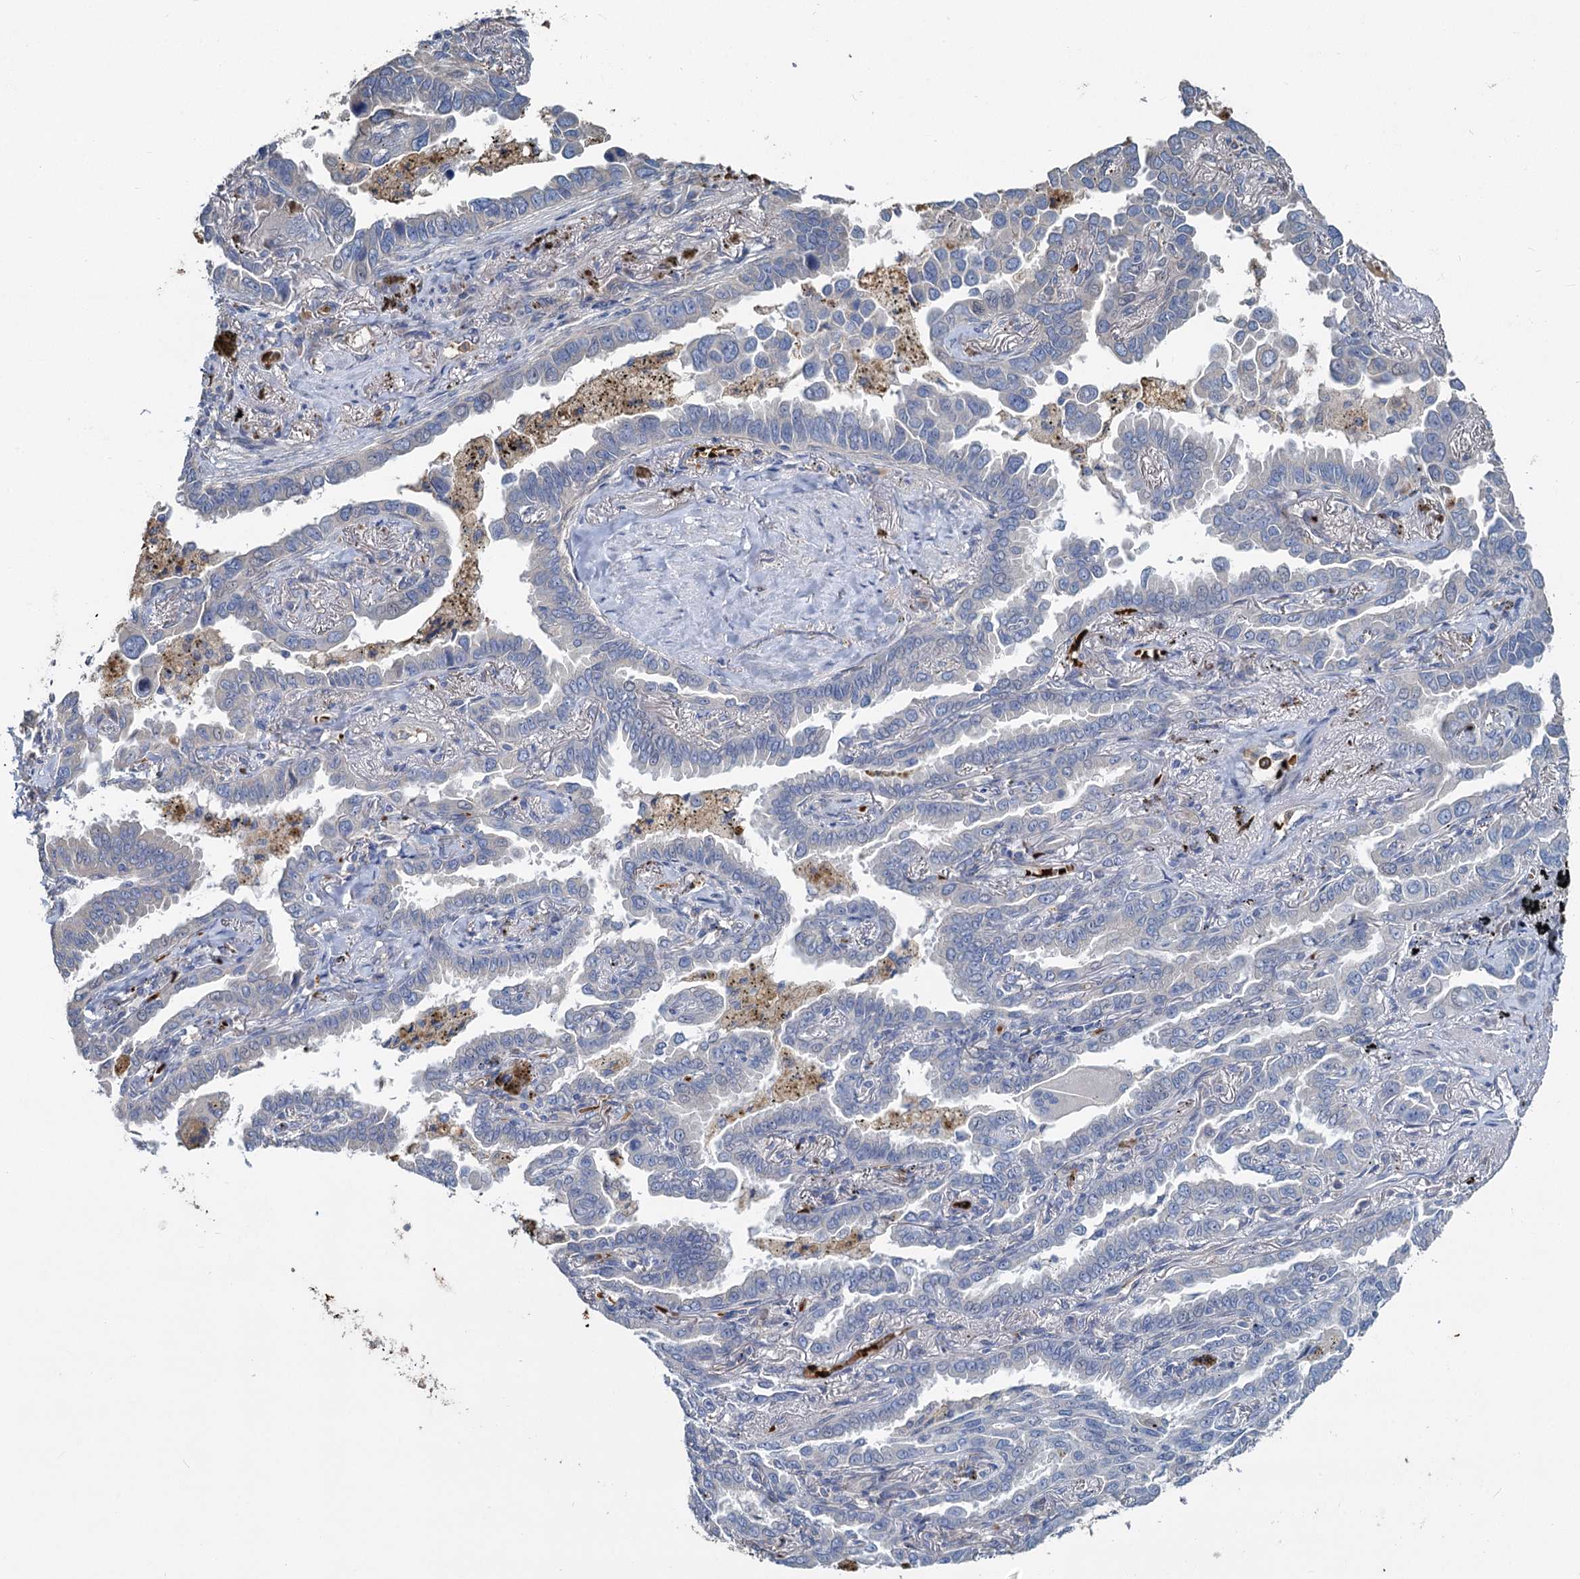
{"staining": {"intensity": "negative", "quantity": "none", "location": "none"}, "tissue": "lung cancer", "cell_type": "Tumor cells", "image_type": "cancer", "snomed": [{"axis": "morphology", "description": "Adenocarcinoma, NOS"}, {"axis": "topography", "description": "Lung"}], "caption": "Protein analysis of lung adenocarcinoma demonstrates no significant positivity in tumor cells.", "gene": "TCTN2", "patient": {"sex": "male", "age": 67}}